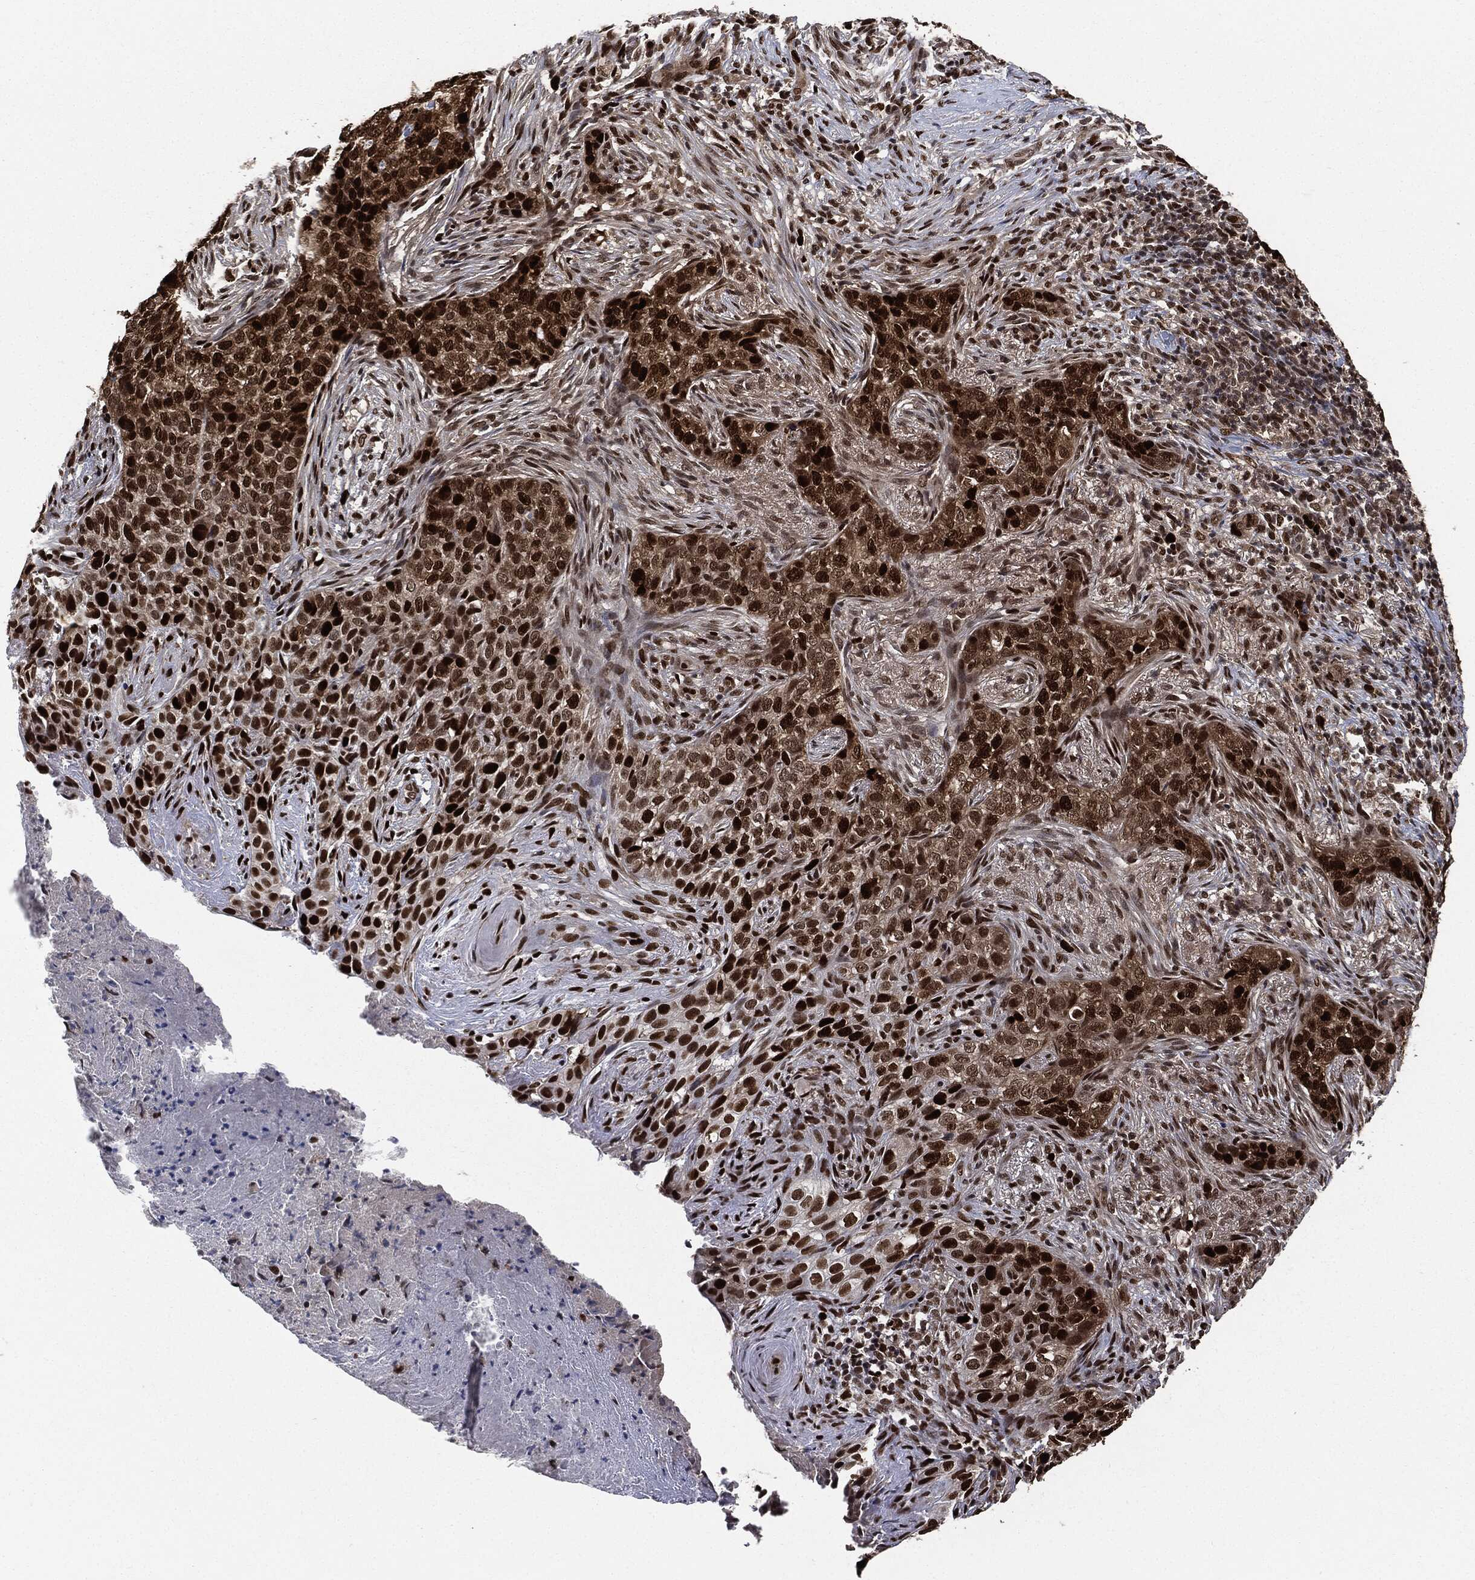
{"staining": {"intensity": "strong", "quantity": ">75%", "location": "nuclear"}, "tissue": "skin cancer", "cell_type": "Tumor cells", "image_type": "cancer", "snomed": [{"axis": "morphology", "description": "Squamous cell carcinoma, NOS"}, {"axis": "topography", "description": "Skin"}], "caption": "Human skin squamous cell carcinoma stained with a brown dye demonstrates strong nuclear positive positivity in approximately >75% of tumor cells.", "gene": "PCNA", "patient": {"sex": "male", "age": 88}}